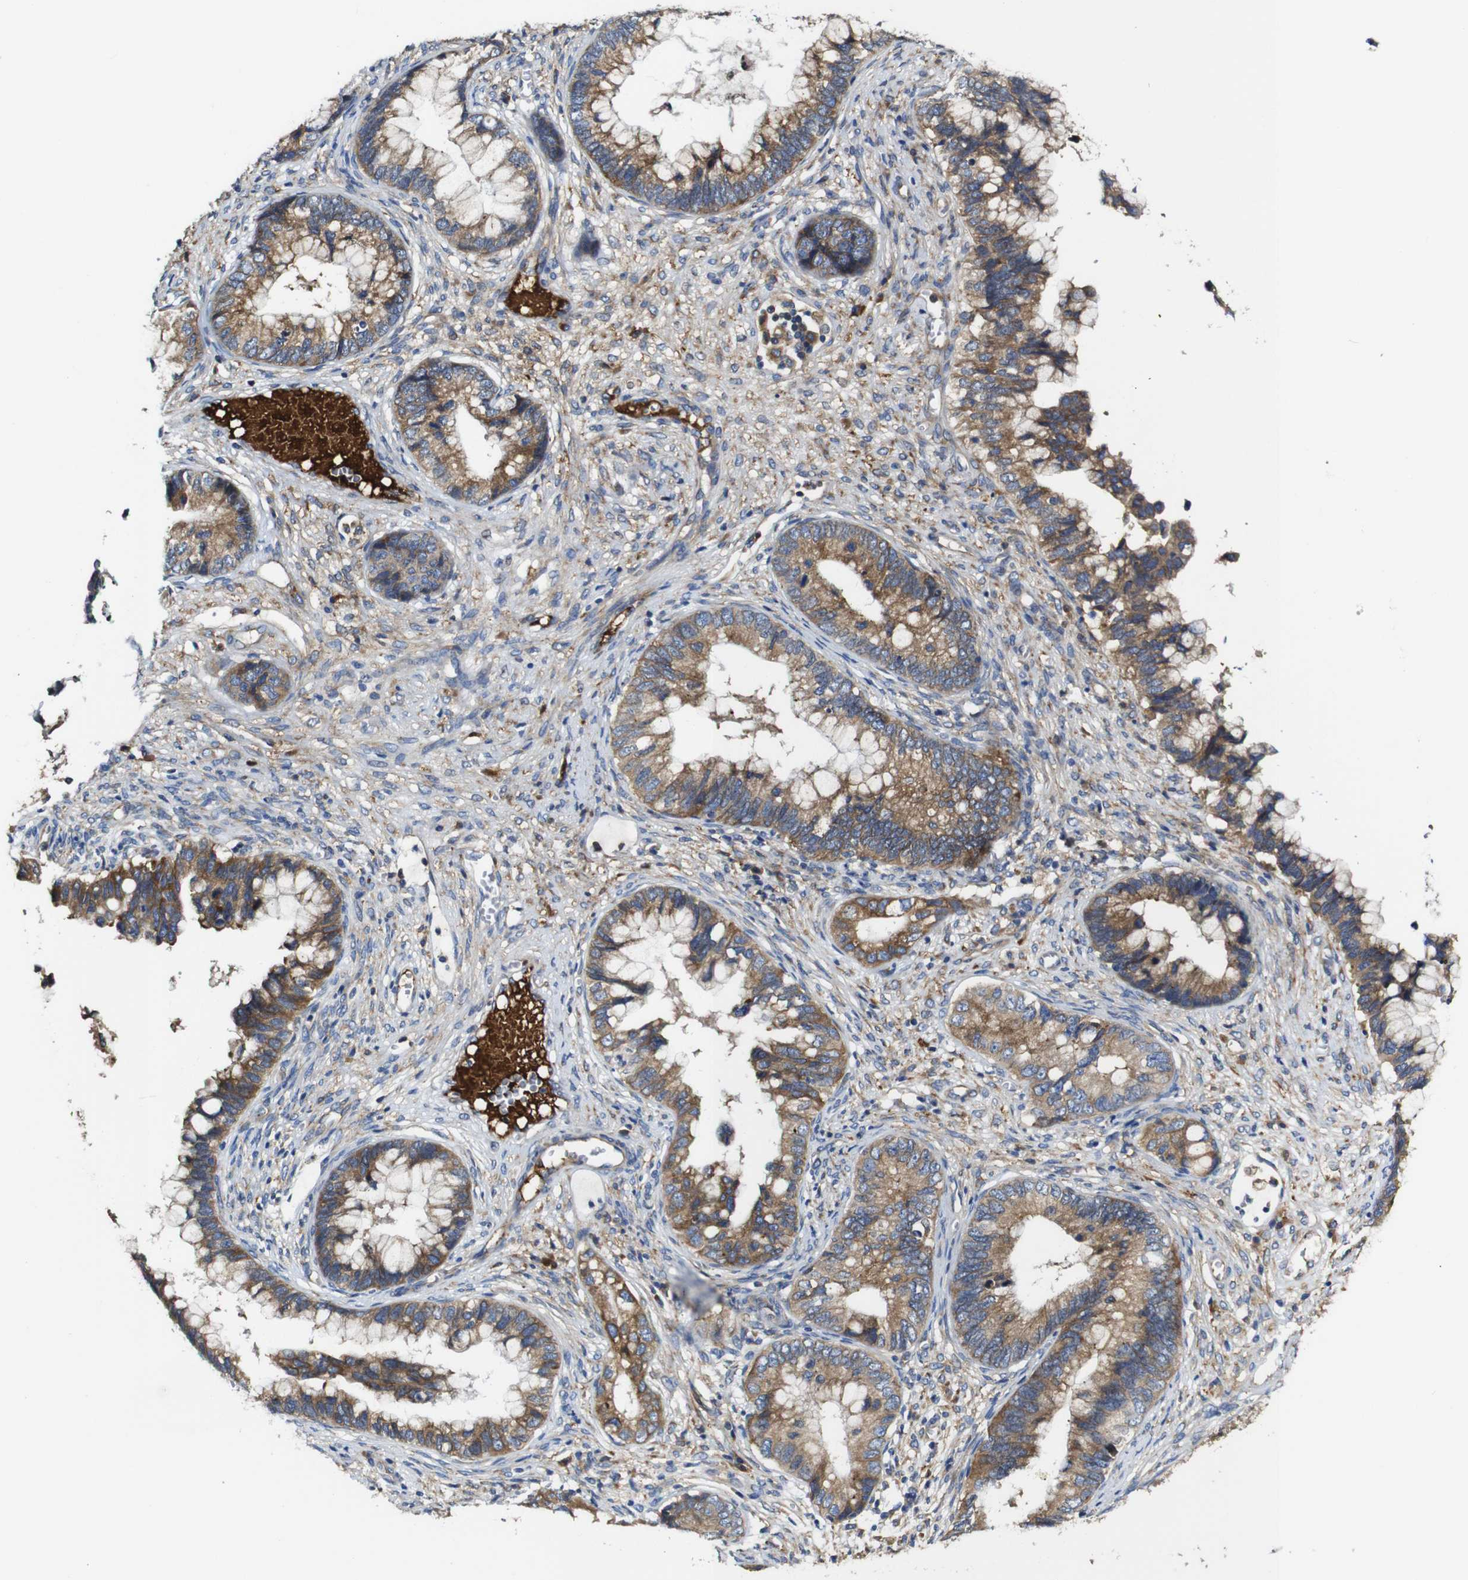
{"staining": {"intensity": "moderate", "quantity": ">75%", "location": "cytoplasmic/membranous"}, "tissue": "cervical cancer", "cell_type": "Tumor cells", "image_type": "cancer", "snomed": [{"axis": "morphology", "description": "Adenocarcinoma, NOS"}, {"axis": "topography", "description": "Cervix"}], "caption": "Cervical cancer (adenocarcinoma) stained with a protein marker displays moderate staining in tumor cells.", "gene": "CLCC1", "patient": {"sex": "female", "age": 44}}